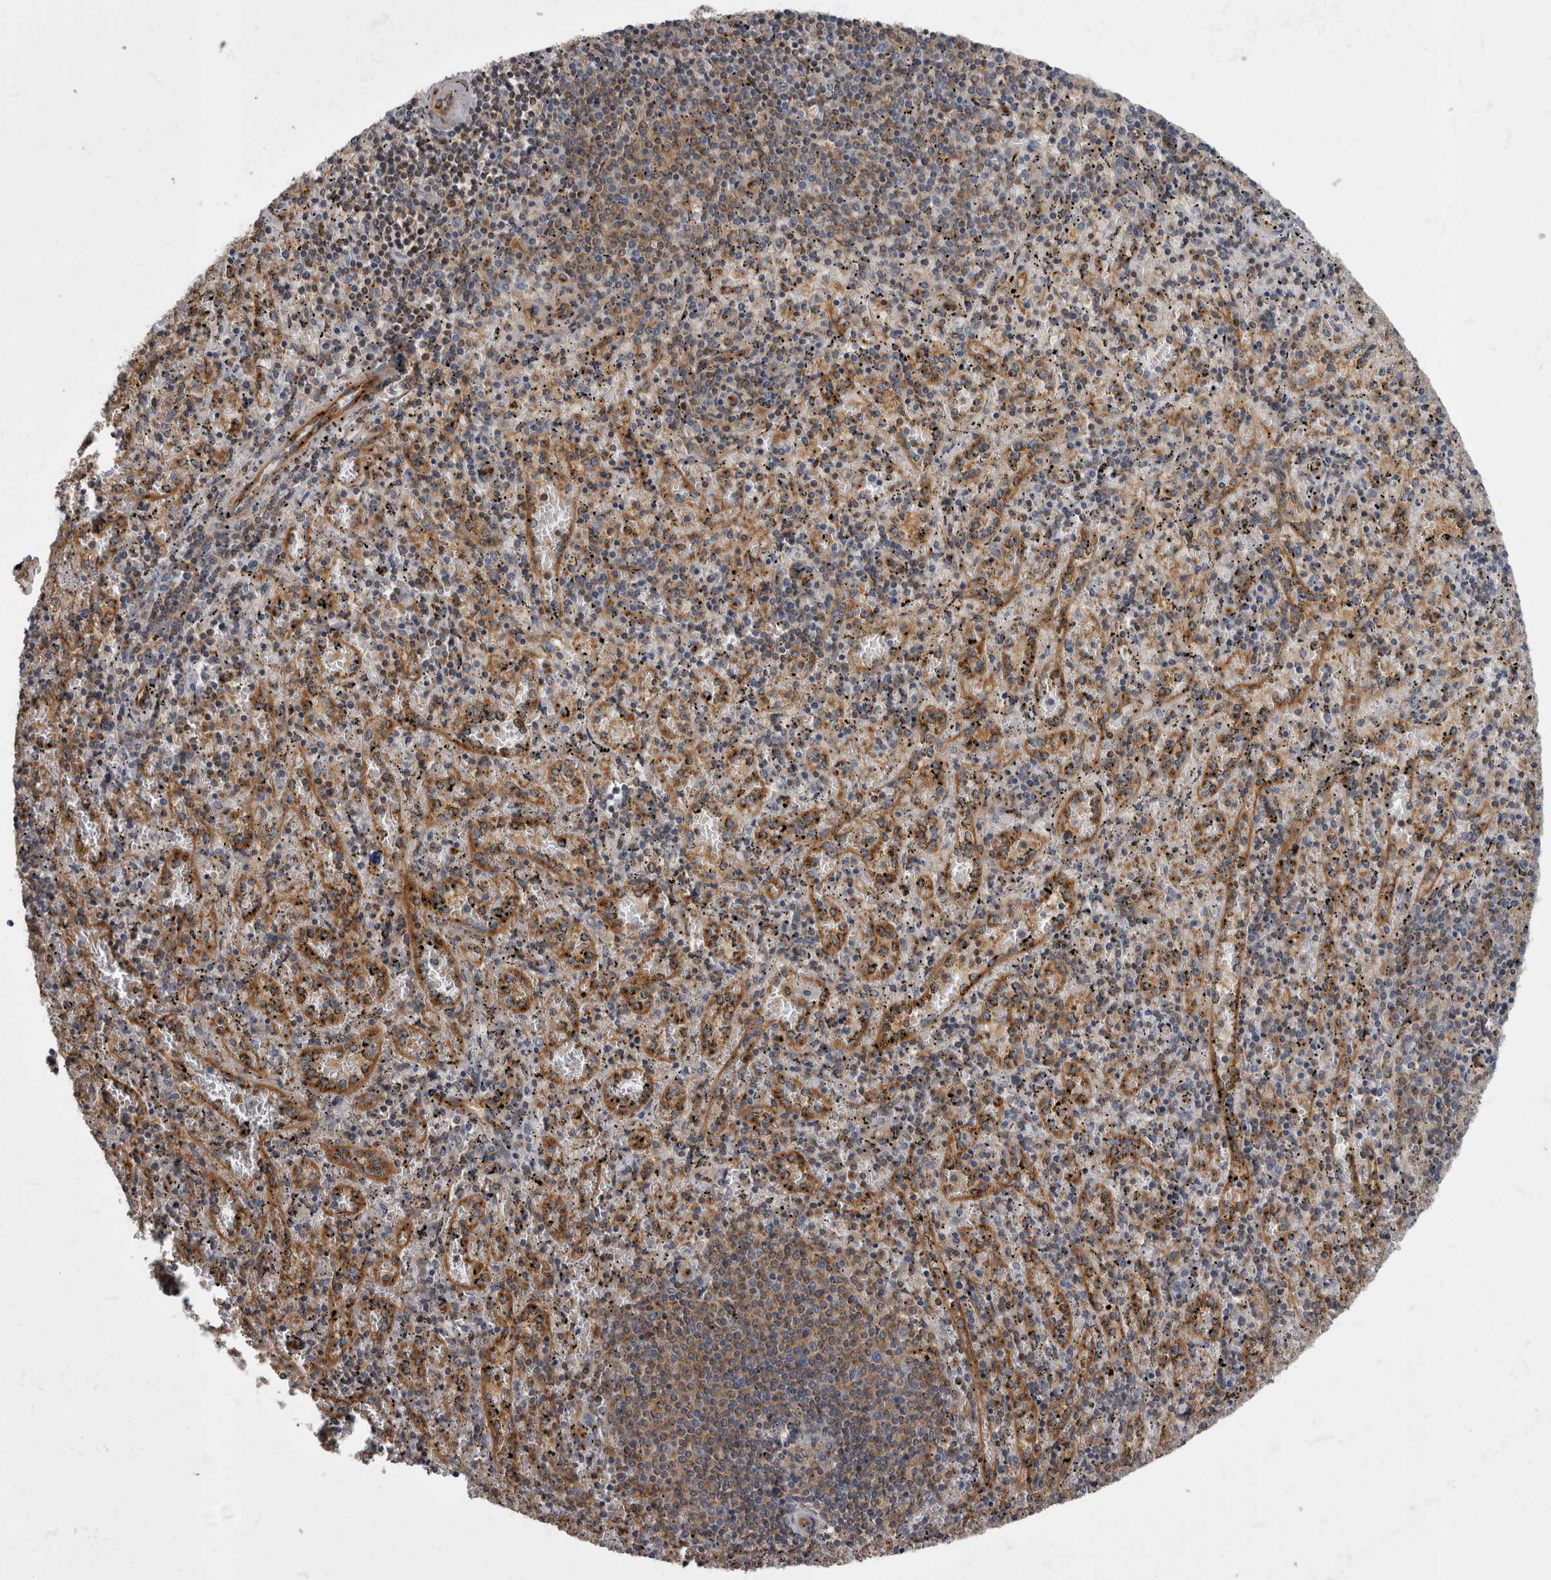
{"staining": {"intensity": "weak", "quantity": "25%-75%", "location": "cytoplasmic/membranous"}, "tissue": "spleen", "cell_type": "Cells in red pulp", "image_type": "normal", "snomed": [{"axis": "morphology", "description": "Normal tissue, NOS"}, {"axis": "topography", "description": "Spleen"}], "caption": "An image showing weak cytoplasmic/membranous positivity in about 25%-75% of cells in red pulp in benign spleen, as visualized by brown immunohistochemical staining.", "gene": "HOOK3", "patient": {"sex": "male", "age": 11}}